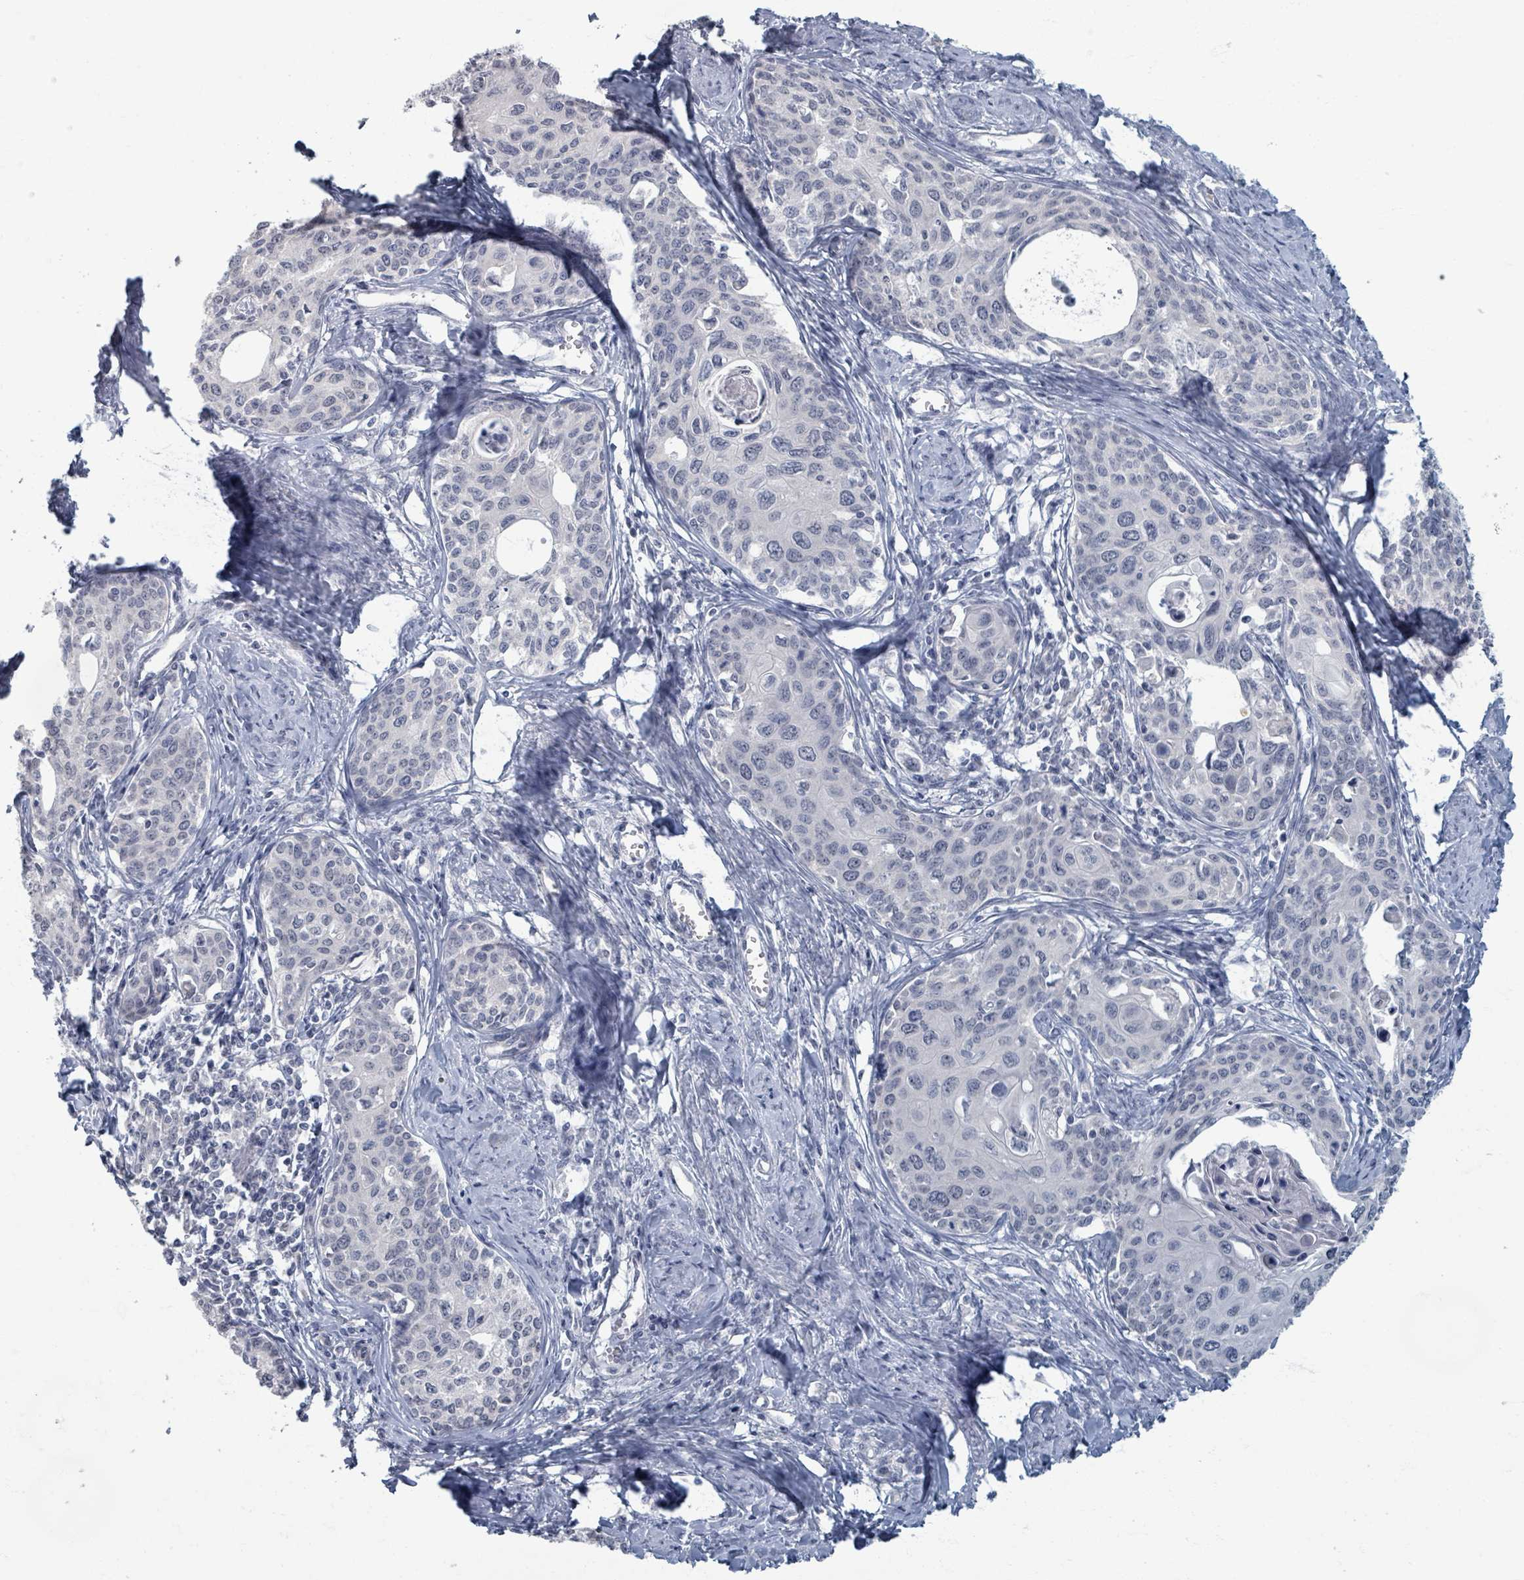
{"staining": {"intensity": "negative", "quantity": "none", "location": "none"}, "tissue": "cervical cancer", "cell_type": "Tumor cells", "image_type": "cancer", "snomed": [{"axis": "morphology", "description": "Squamous cell carcinoma, NOS"}, {"axis": "morphology", "description": "Adenocarcinoma, NOS"}, {"axis": "topography", "description": "Cervix"}], "caption": "Protein analysis of squamous cell carcinoma (cervical) reveals no significant expression in tumor cells.", "gene": "WNT11", "patient": {"sex": "female", "age": 52}}